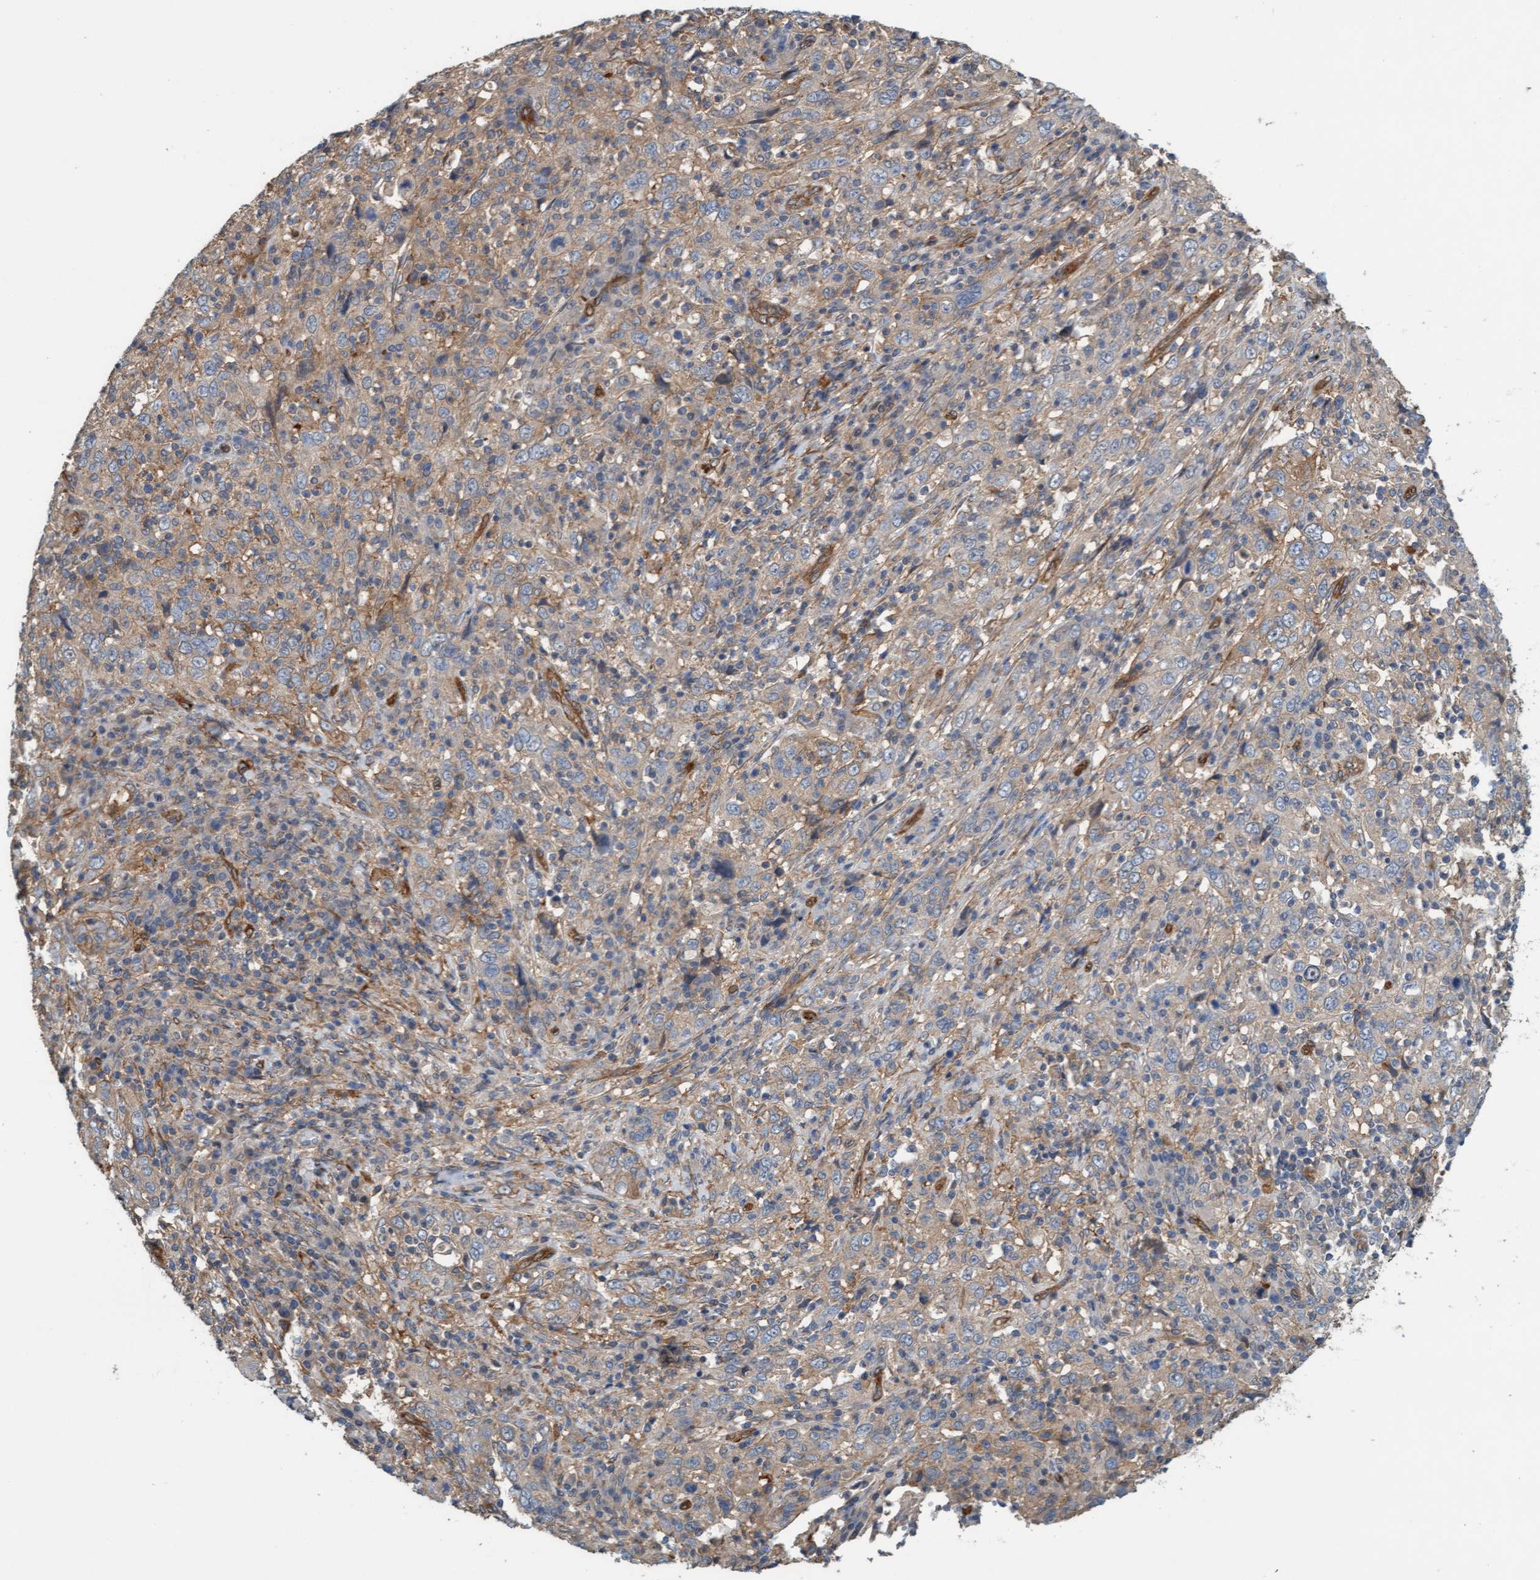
{"staining": {"intensity": "weak", "quantity": ">75%", "location": "cytoplasmic/membranous"}, "tissue": "cervical cancer", "cell_type": "Tumor cells", "image_type": "cancer", "snomed": [{"axis": "morphology", "description": "Squamous cell carcinoma, NOS"}, {"axis": "topography", "description": "Cervix"}], "caption": "Protein expression analysis of human cervical cancer reveals weak cytoplasmic/membranous positivity in approximately >75% of tumor cells. Using DAB (3,3'-diaminobenzidine) (brown) and hematoxylin (blue) stains, captured at high magnification using brightfield microscopy.", "gene": "FMNL3", "patient": {"sex": "female", "age": 46}}